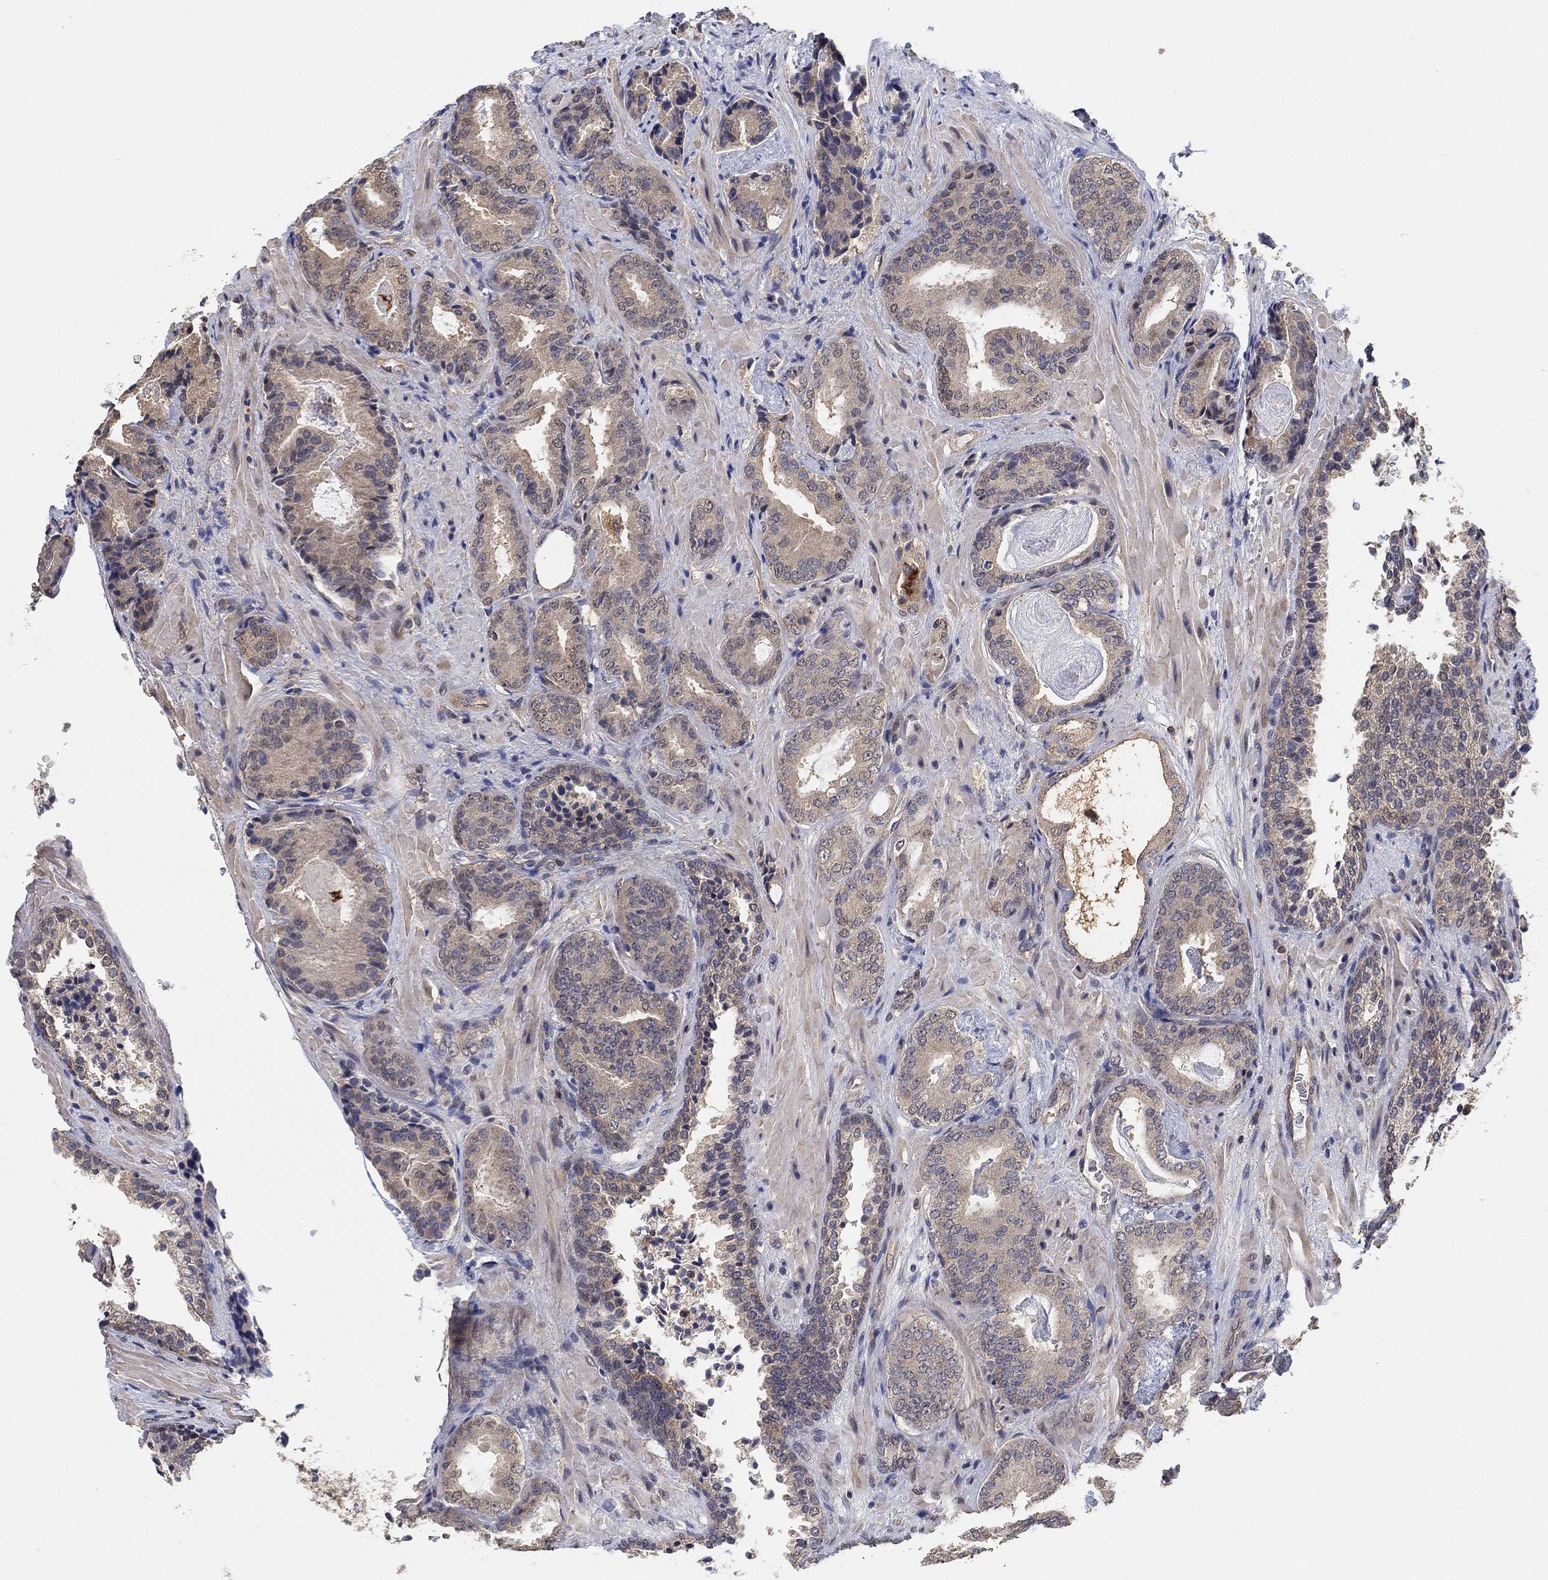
{"staining": {"intensity": "negative", "quantity": "none", "location": "none"}, "tissue": "prostate cancer", "cell_type": "Tumor cells", "image_type": "cancer", "snomed": [{"axis": "morphology", "description": "Adenocarcinoma, Low grade"}, {"axis": "topography", "description": "Prostate"}], "caption": "The histopathology image demonstrates no staining of tumor cells in prostate adenocarcinoma (low-grade).", "gene": "CCDC43", "patient": {"sex": "male", "age": 68}}